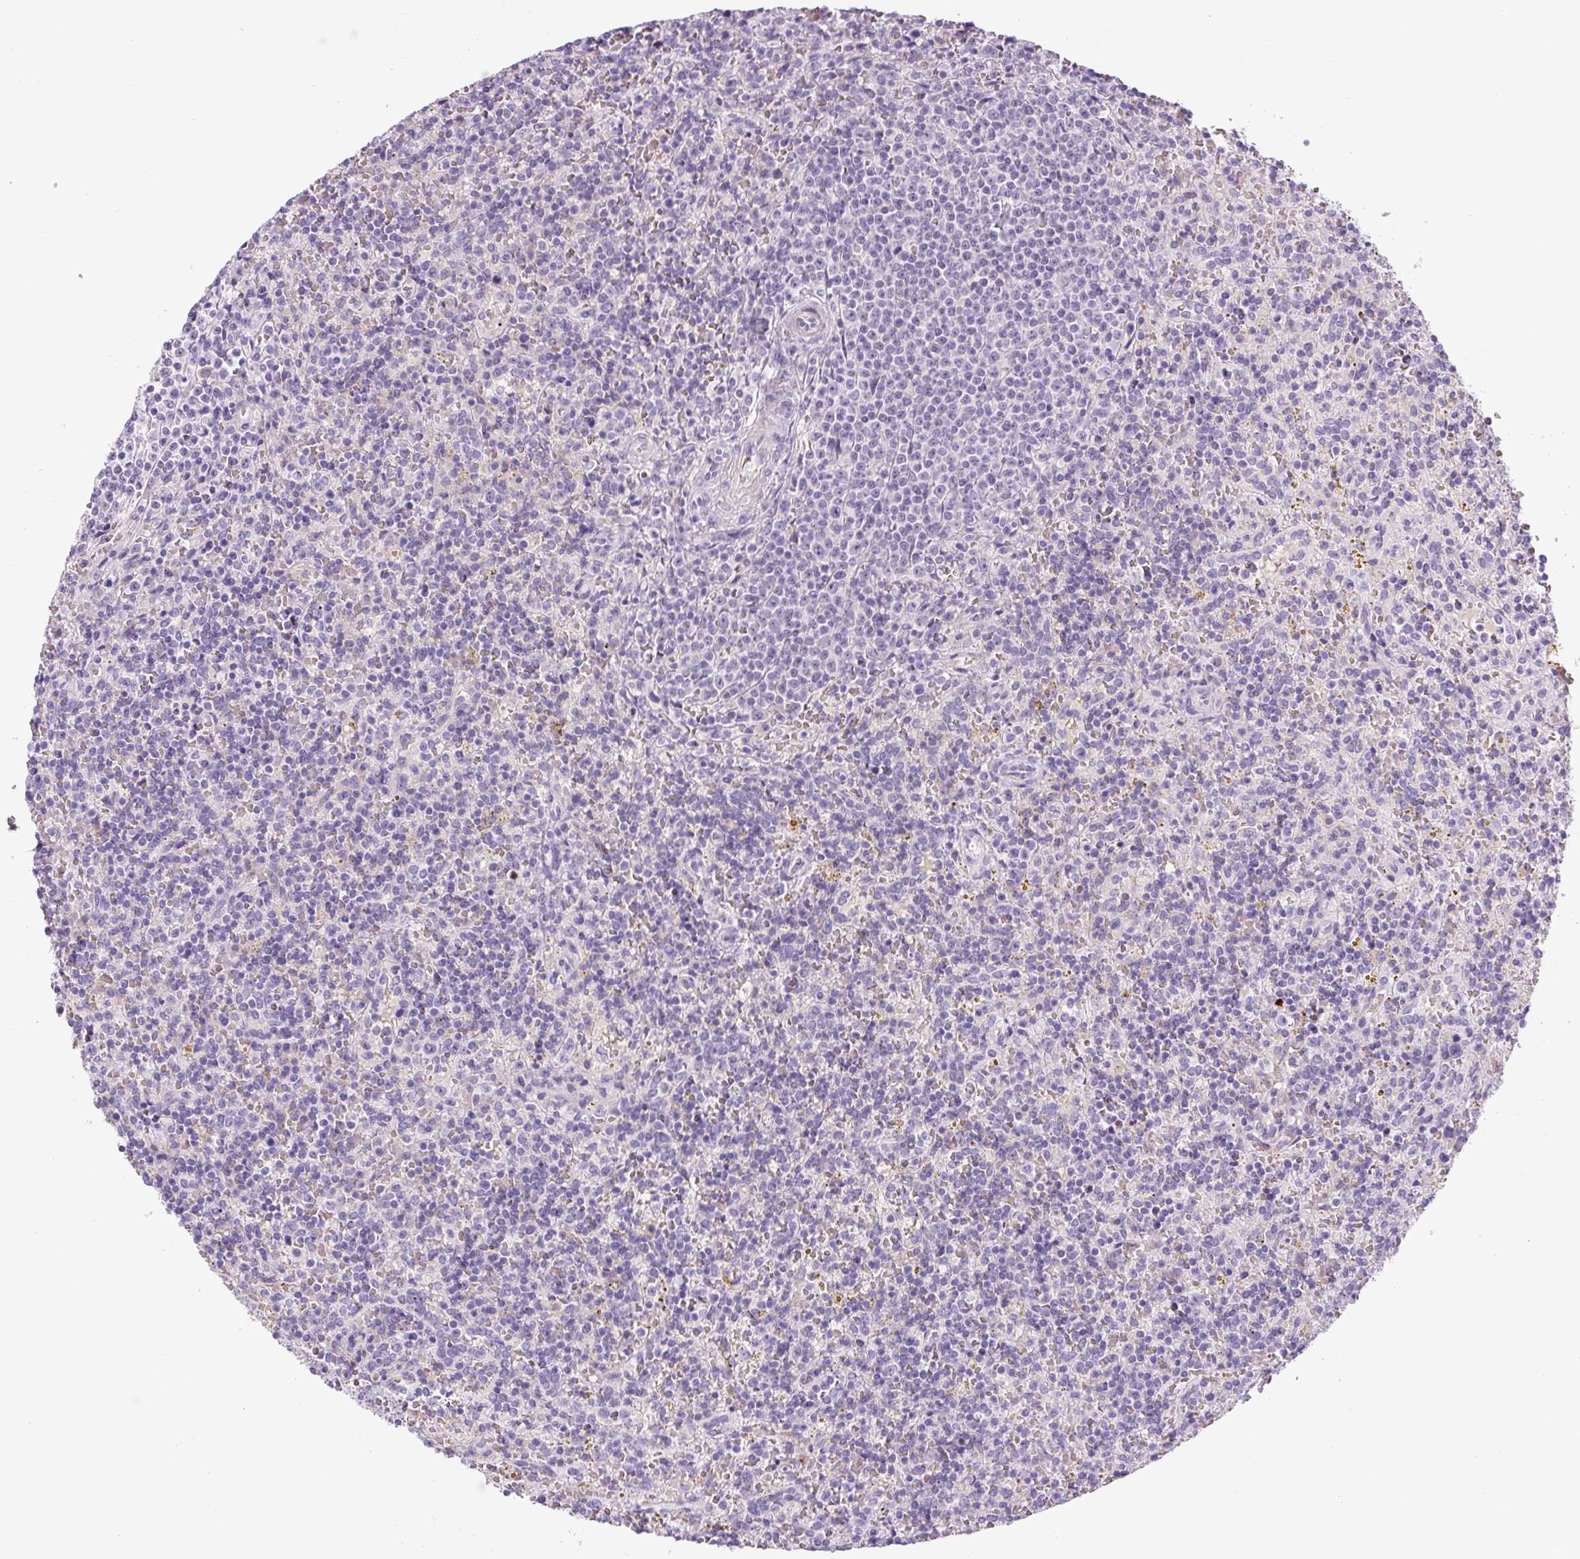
{"staining": {"intensity": "negative", "quantity": "none", "location": "none"}, "tissue": "lymphoma", "cell_type": "Tumor cells", "image_type": "cancer", "snomed": [{"axis": "morphology", "description": "Malignant lymphoma, non-Hodgkin's type, Low grade"}, {"axis": "topography", "description": "Spleen"}], "caption": "High power microscopy photomicrograph of an IHC photomicrograph of lymphoma, revealing no significant staining in tumor cells. Nuclei are stained in blue.", "gene": "RSPO4", "patient": {"sex": "male", "age": 67}}